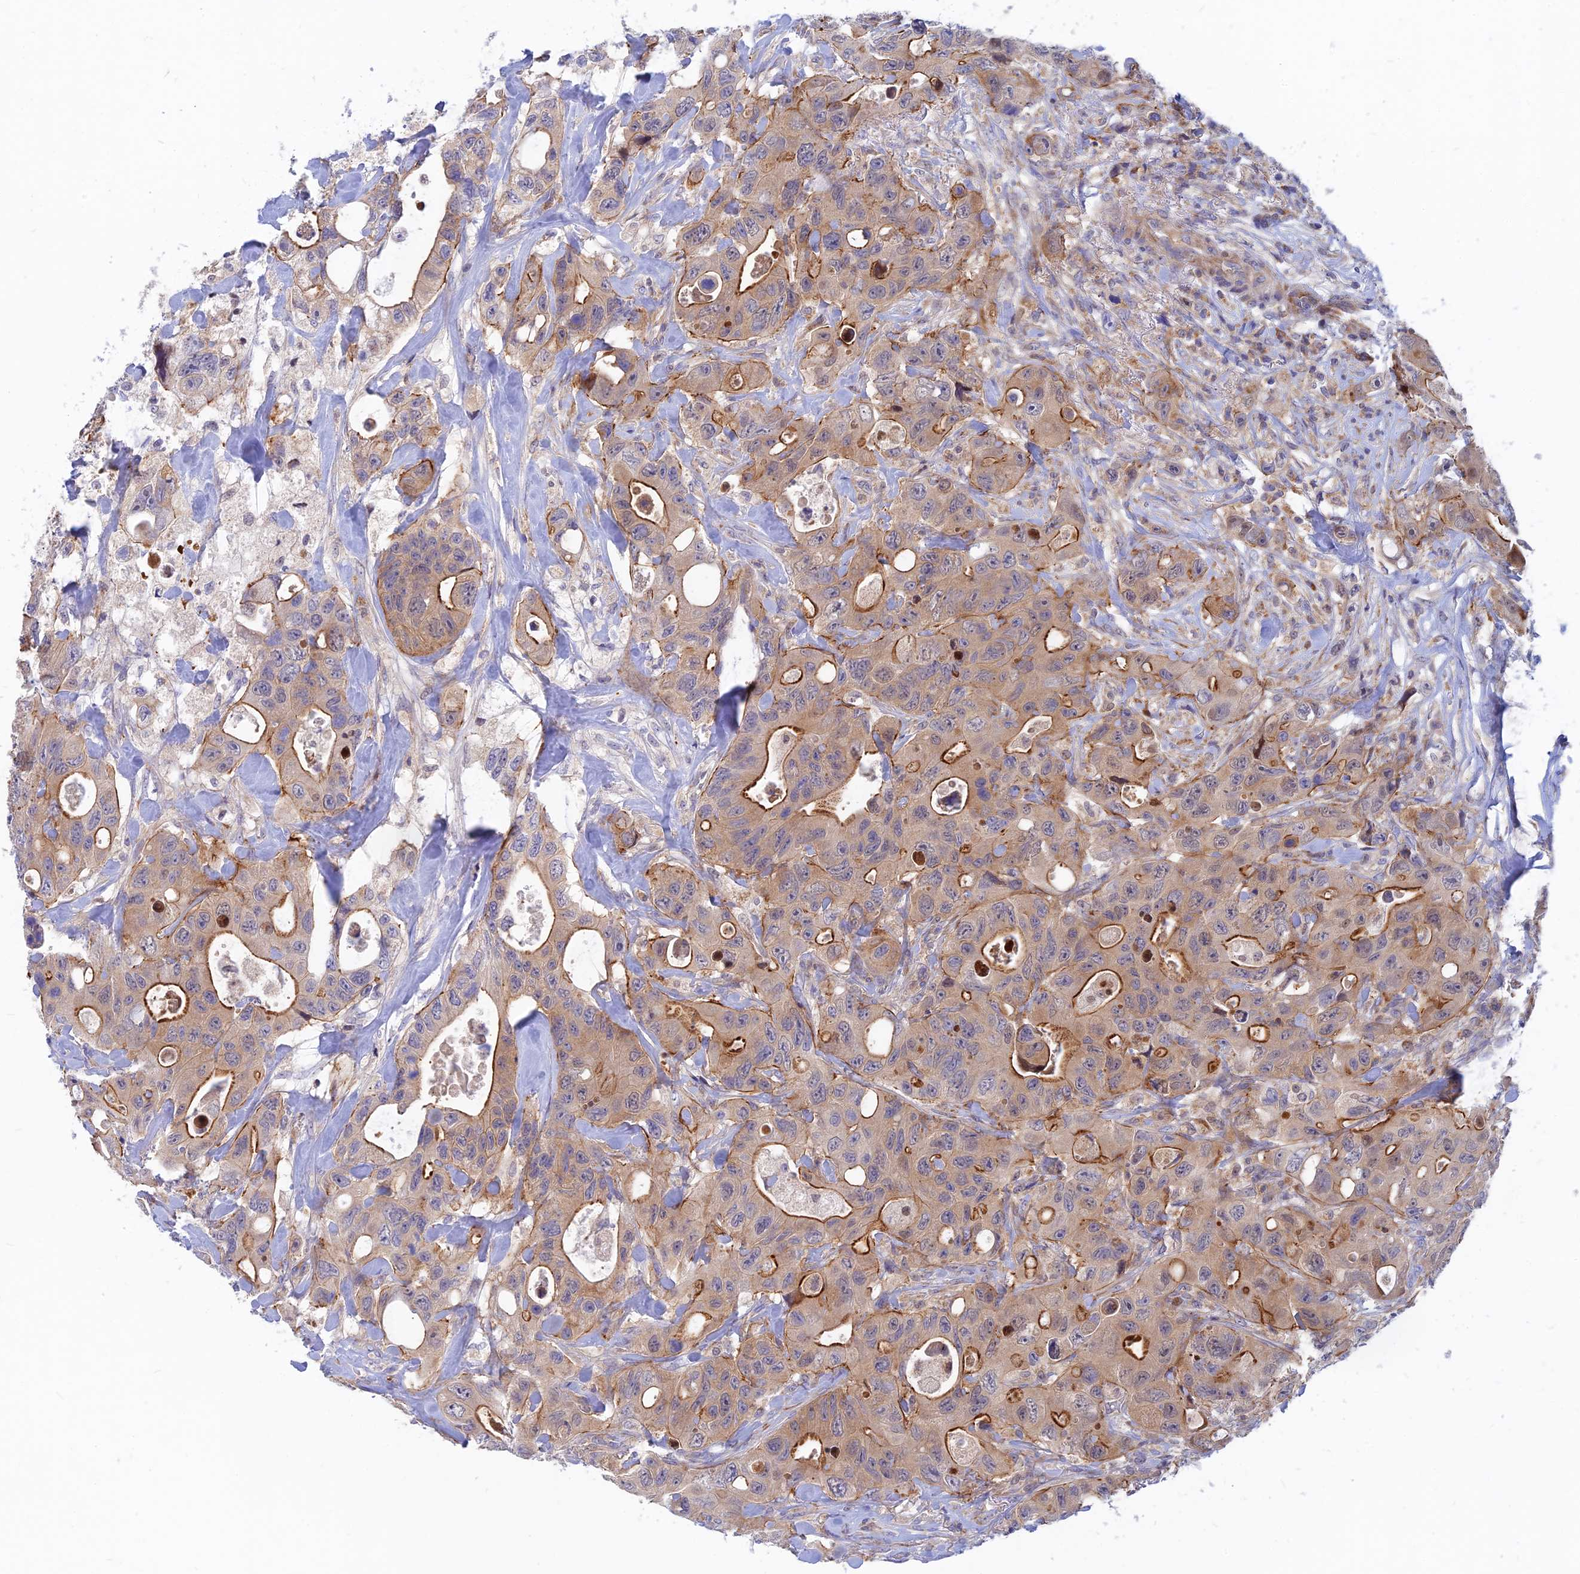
{"staining": {"intensity": "strong", "quantity": "25%-75%", "location": "cytoplasmic/membranous"}, "tissue": "colorectal cancer", "cell_type": "Tumor cells", "image_type": "cancer", "snomed": [{"axis": "morphology", "description": "Adenocarcinoma, NOS"}, {"axis": "topography", "description": "Colon"}], "caption": "Strong cytoplasmic/membranous expression for a protein is seen in about 25%-75% of tumor cells of adenocarcinoma (colorectal) using IHC.", "gene": "DNAJC16", "patient": {"sex": "female", "age": 46}}